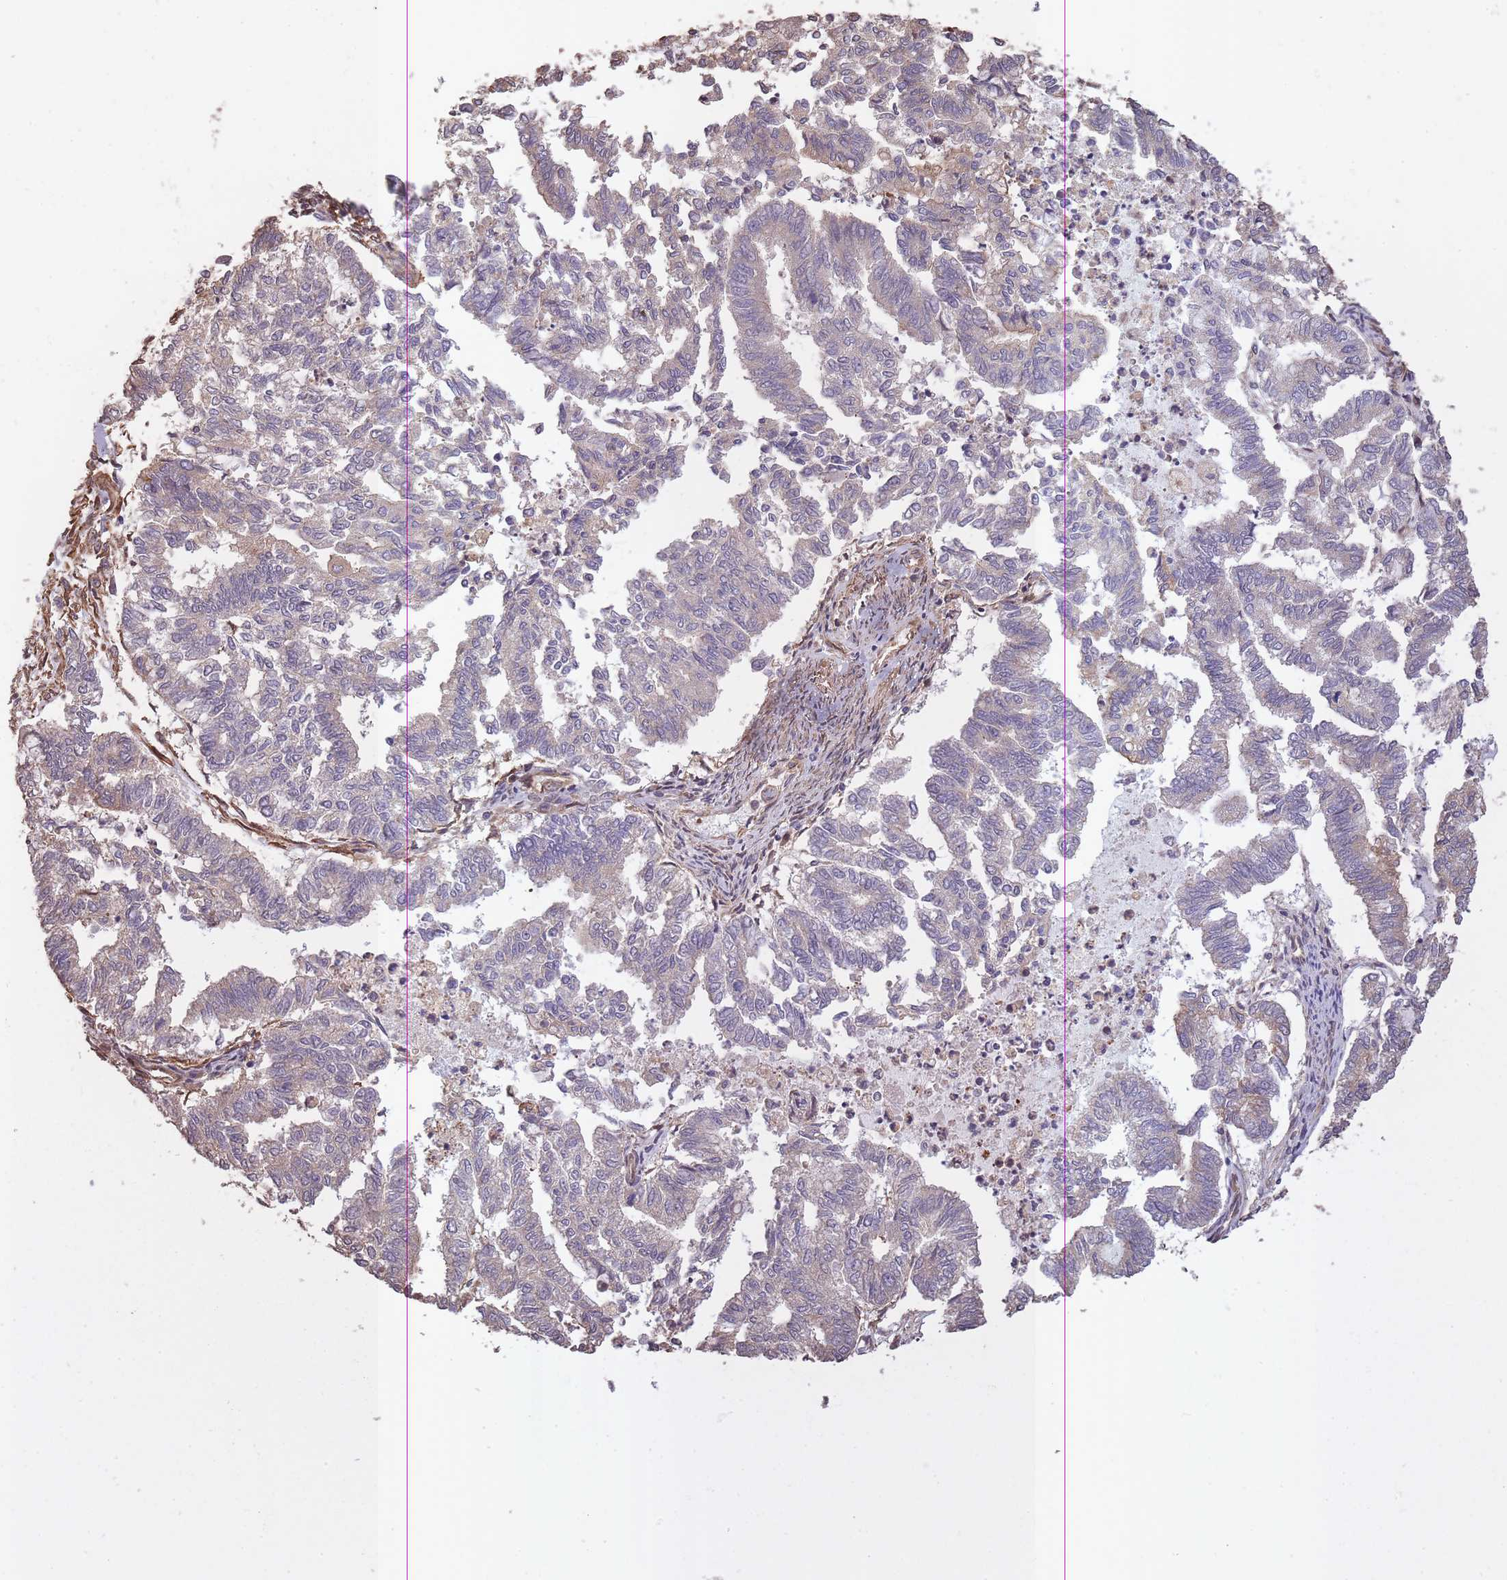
{"staining": {"intensity": "negative", "quantity": "none", "location": "none"}, "tissue": "endometrial cancer", "cell_type": "Tumor cells", "image_type": "cancer", "snomed": [{"axis": "morphology", "description": "Adenocarcinoma, NOS"}, {"axis": "topography", "description": "Endometrium"}], "caption": "A micrograph of endometrial cancer (adenocarcinoma) stained for a protein displays no brown staining in tumor cells. The staining was performed using DAB (3,3'-diaminobenzidine) to visualize the protein expression in brown, while the nuclei were stained in blue with hematoxylin (Magnification: 20x).", "gene": "ARMH3", "patient": {"sex": "female", "age": 79}}